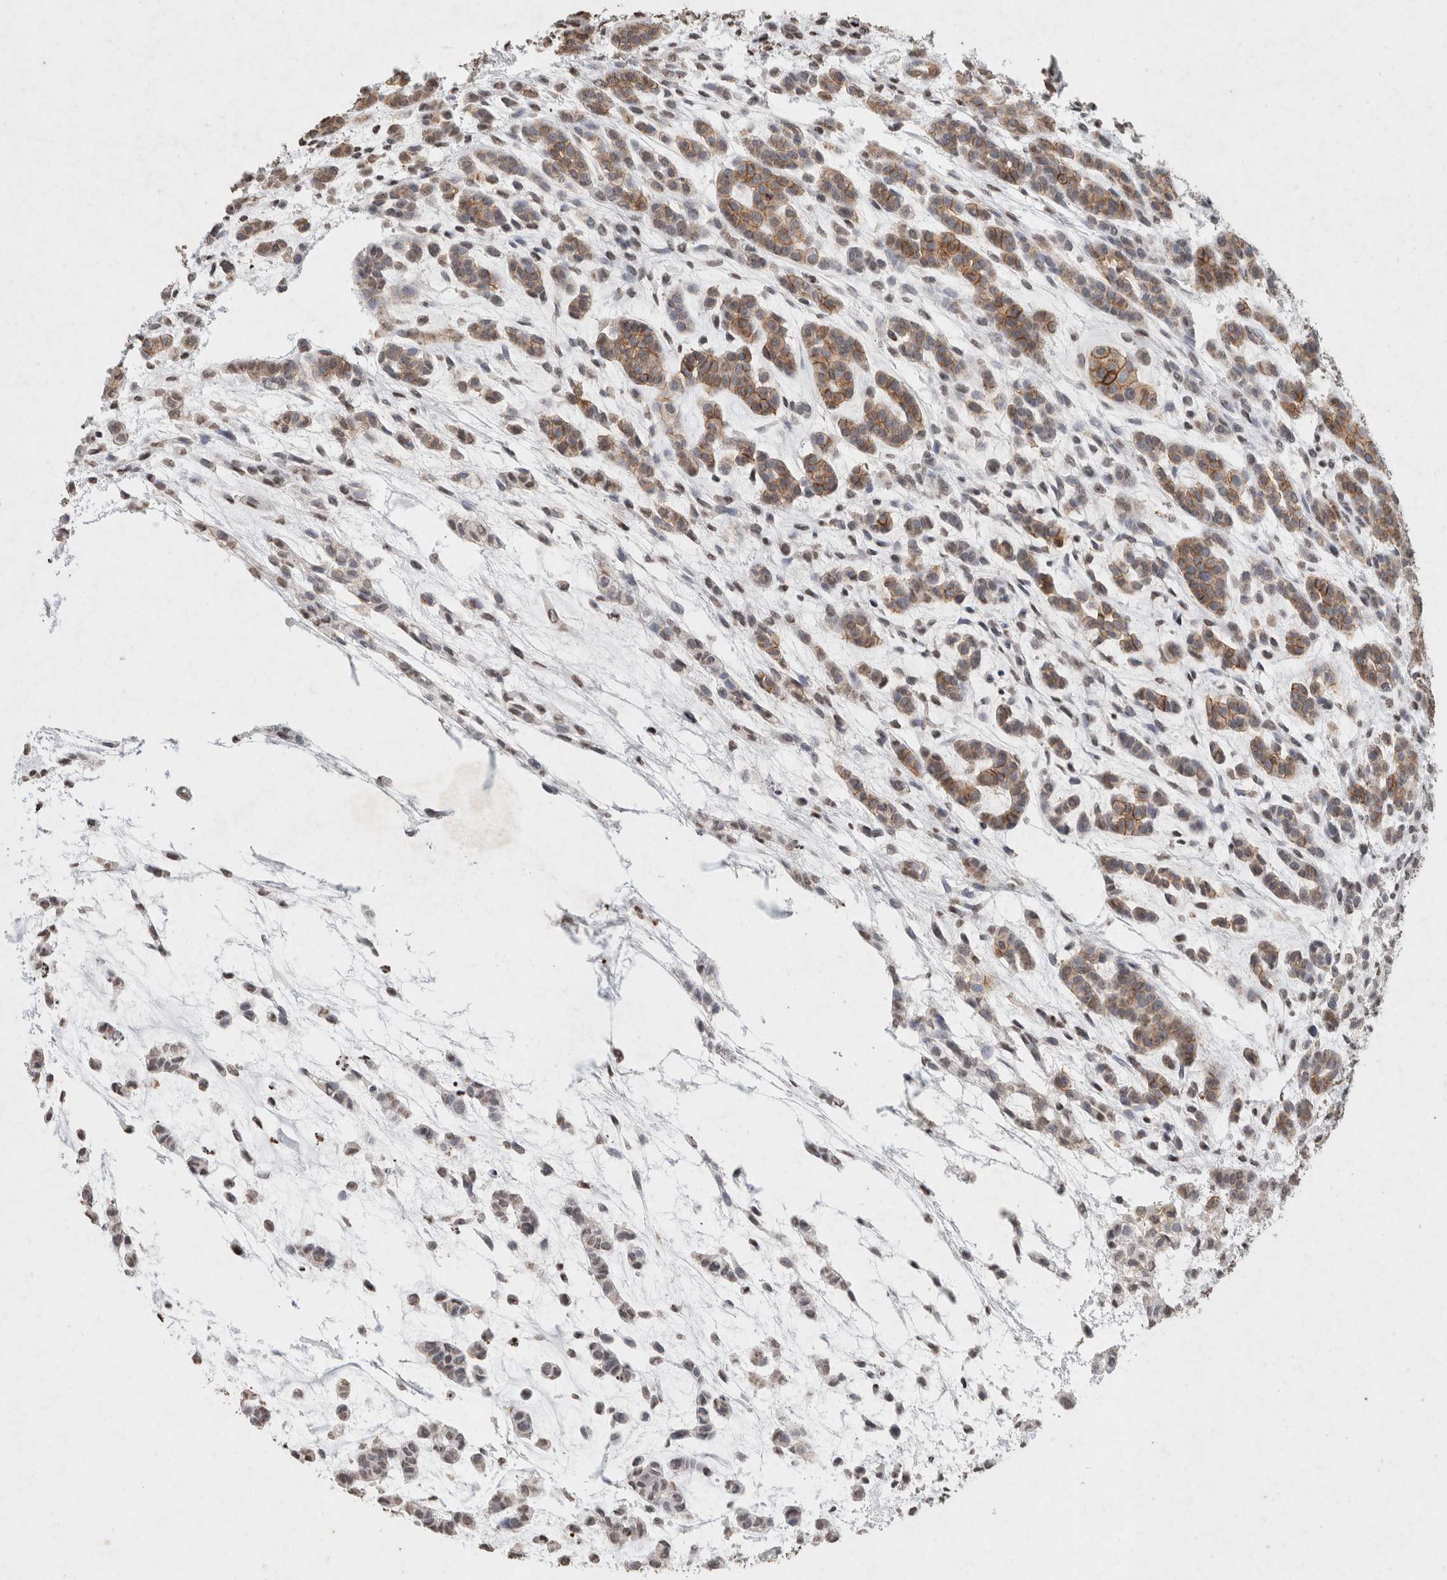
{"staining": {"intensity": "moderate", "quantity": ">75%", "location": "cytoplasmic/membranous"}, "tissue": "head and neck cancer", "cell_type": "Tumor cells", "image_type": "cancer", "snomed": [{"axis": "morphology", "description": "Adenocarcinoma, NOS"}, {"axis": "morphology", "description": "Adenoma, NOS"}, {"axis": "topography", "description": "Head-Neck"}], "caption": "The micrograph reveals staining of head and neck cancer (adenoma), revealing moderate cytoplasmic/membranous protein positivity (brown color) within tumor cells.", "gene": "CNTN1", "patient": {"sex": "female", "age": 55}}